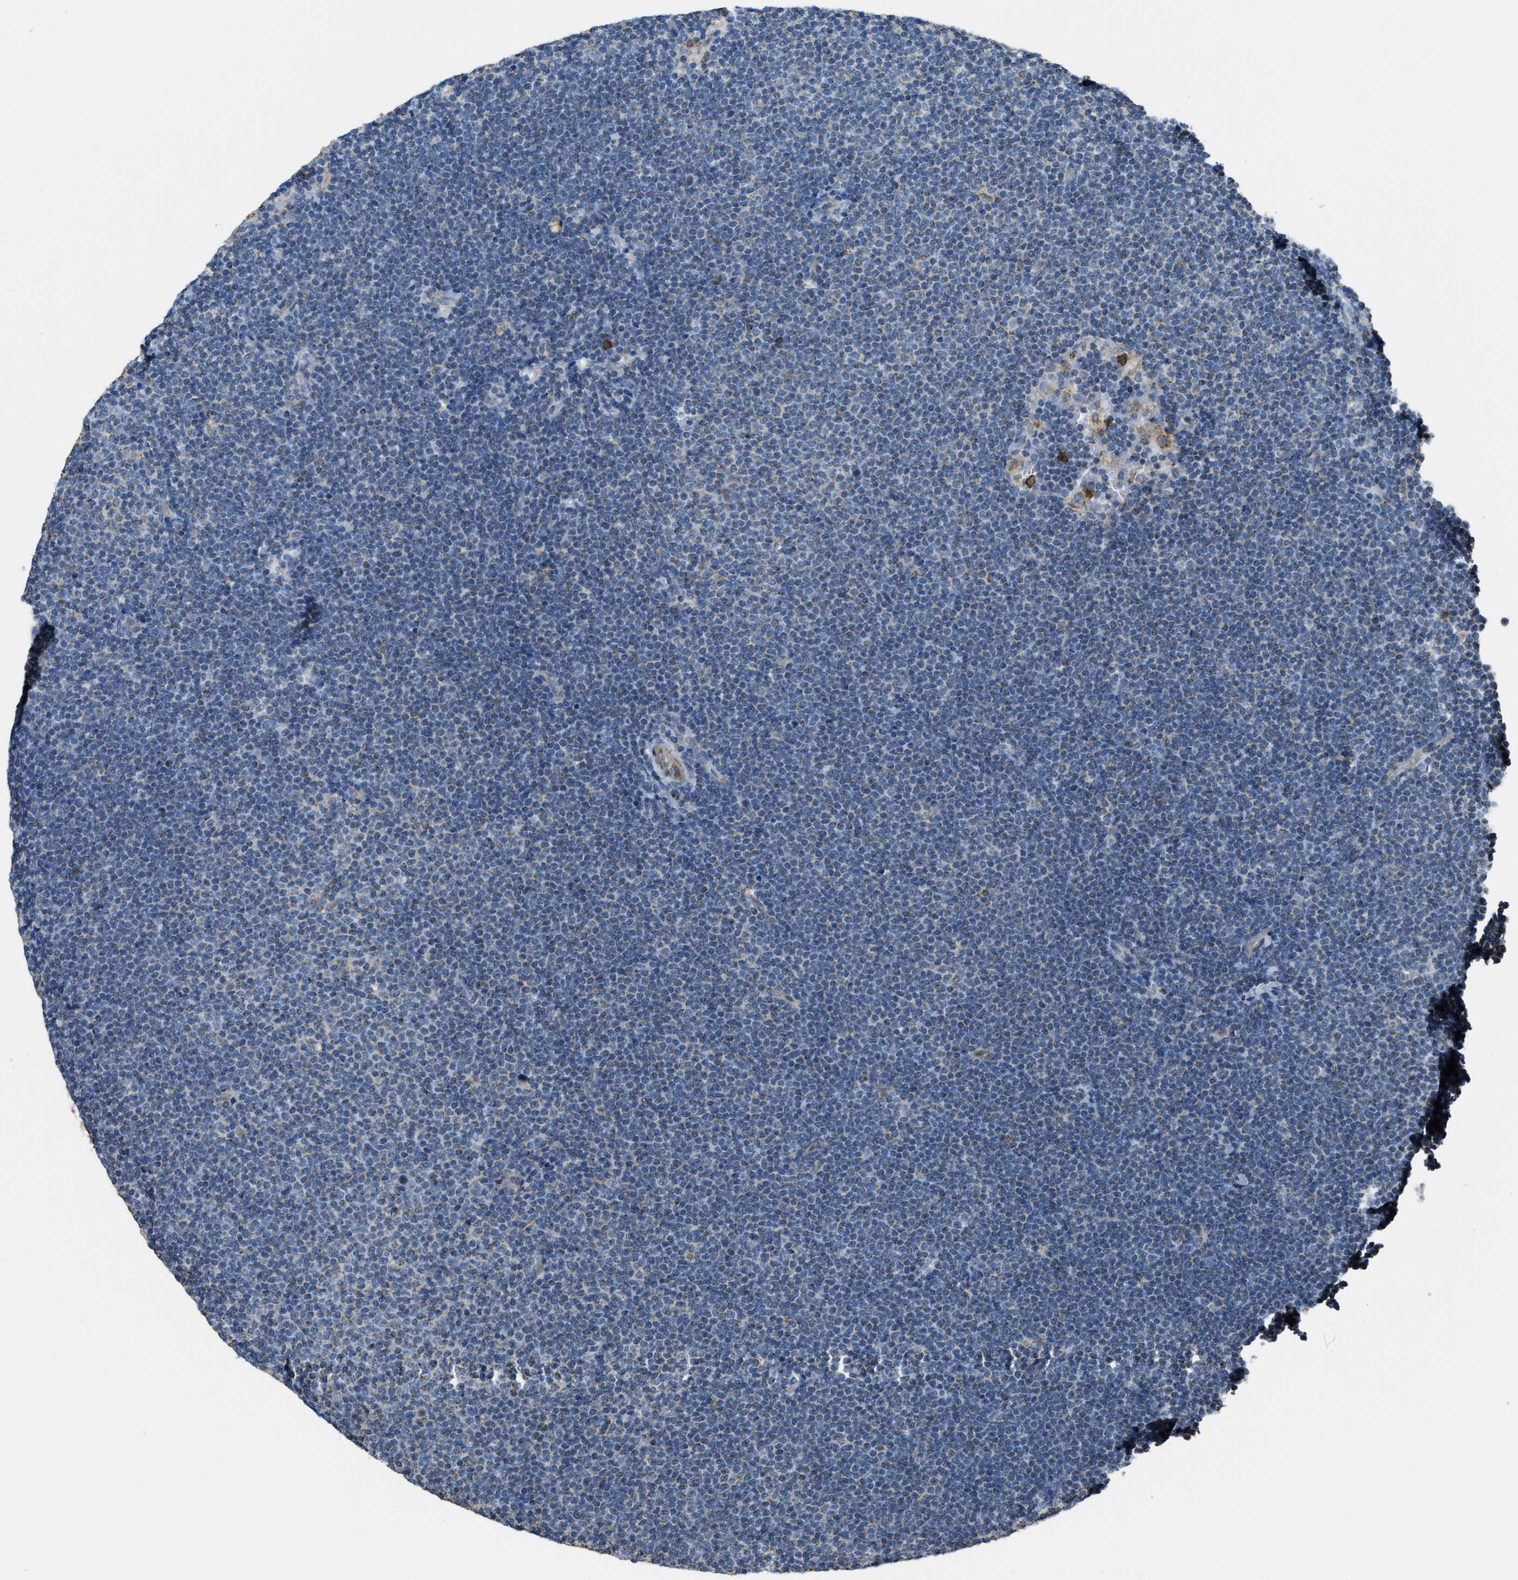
{"staining": {"intensity": "negative", "quantity": "none", "location": "none"}, "tissue": "lymphoma", "cell_type": "Tumor cells", "image_type": "cancer", "snomed": [{"axis": "morphology", "description": "Malignant lymphoma, non-Hodgkin's type, Low grade"}, {"axis": "topography", "description": "Lymph node"}], "caption": "High magnification brightfield microscopy of malignant lymphoma, non-Hodgkin's type (low-grade) stained with DAB (brown) and counterstained with hematoxylin (blue): tumor cells show no significant positivity.", "gene": "SLC25A11", "patient": {"sex": "female", "age": 53}}